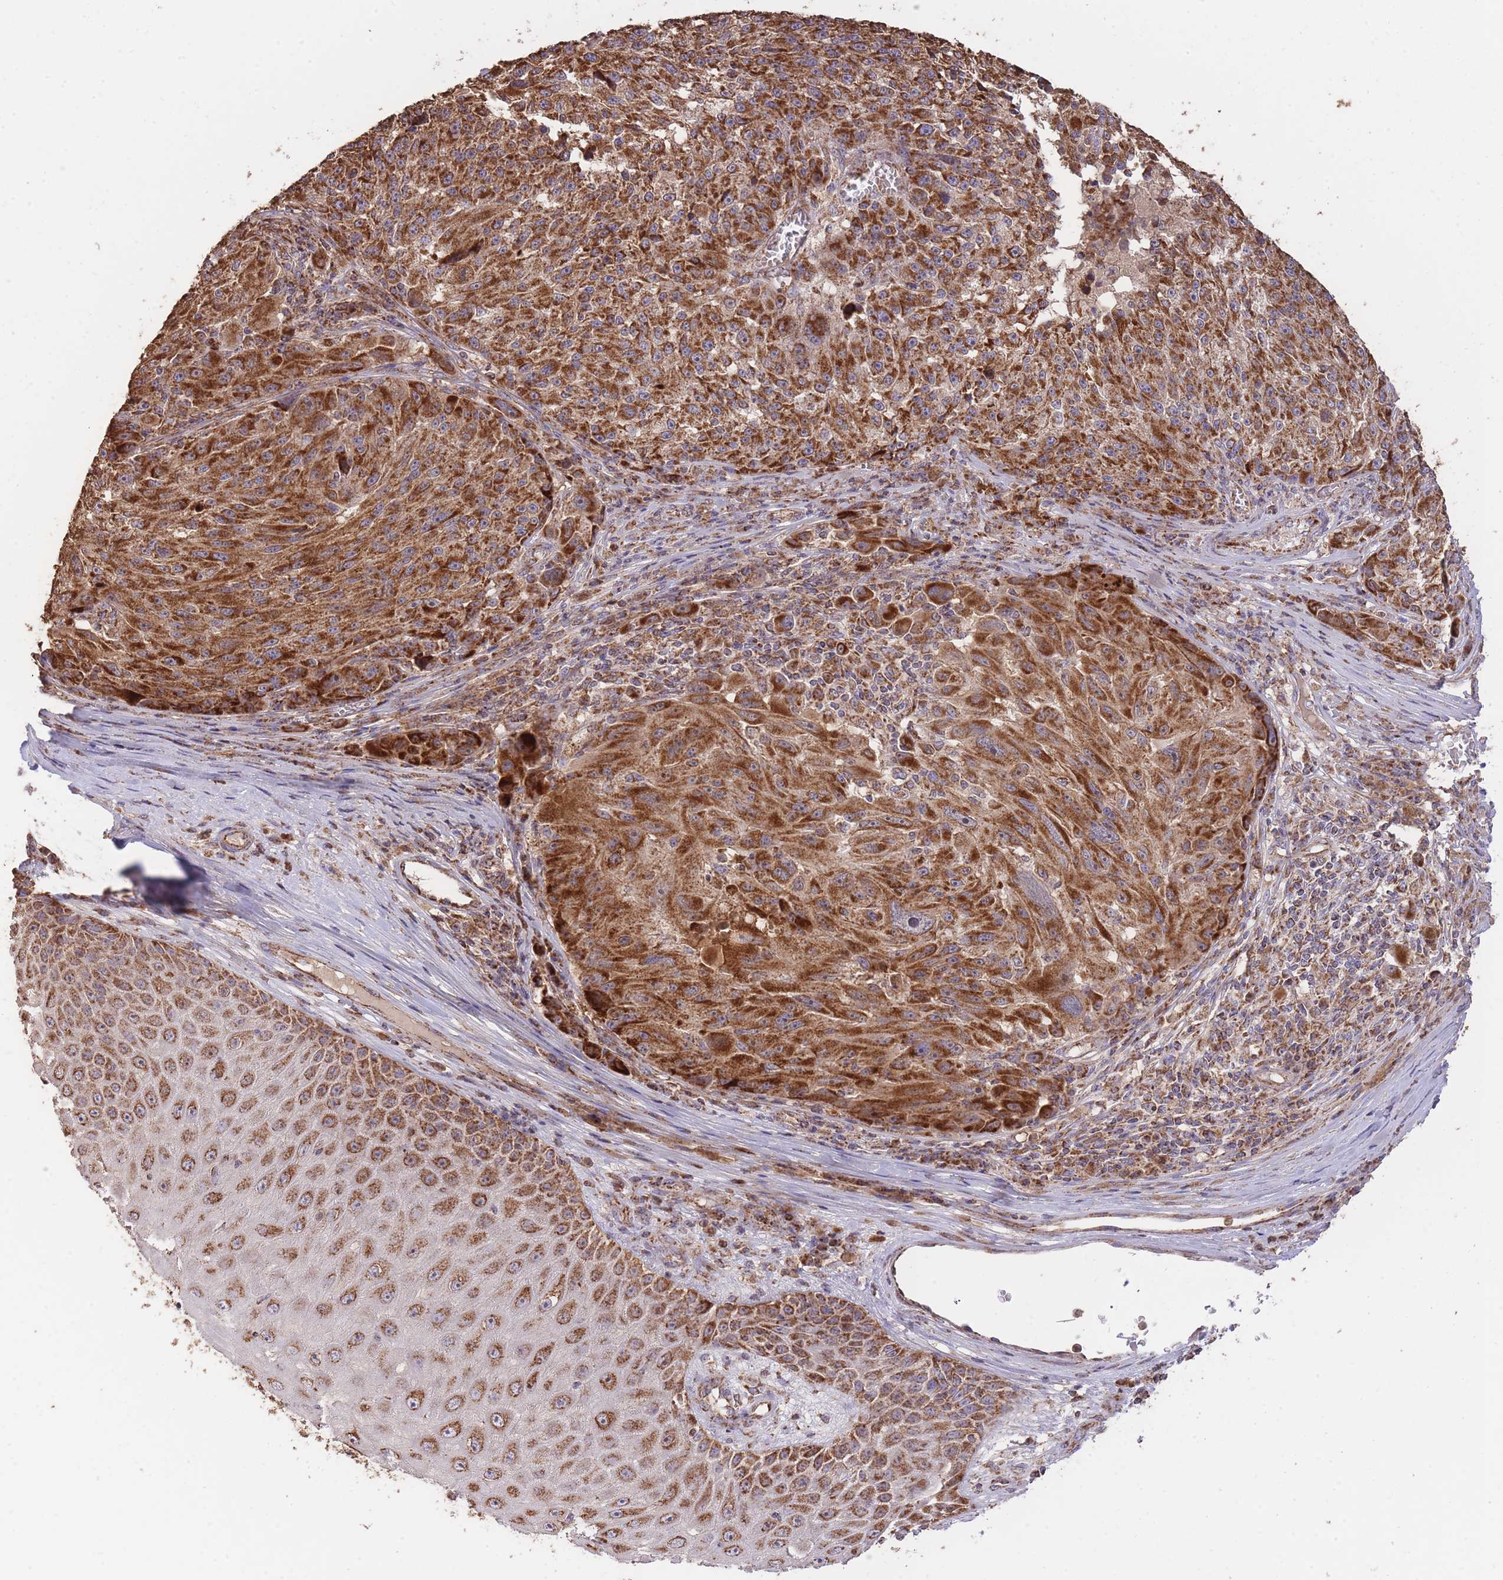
{"staining": {"intensity": "strong", "quantity": ">75%", "location": "cytoplasmic/membranous"}, "tissue": "melanoma", "cell_type": "Tumor cells", "image_type": "cancer", "snomed": [{"axis": "morphology", "description": "Malignant melanoma, NOS"}, {"axis": "topography", "description": "Skin"}], "caption": "This is an image of IHC staining of malignant melanoma, which shows strong staining in the cytoplasmic/membranous of tumor cells.", "gene": "PREP", "patient": {"sex": "male", "age": 53}}